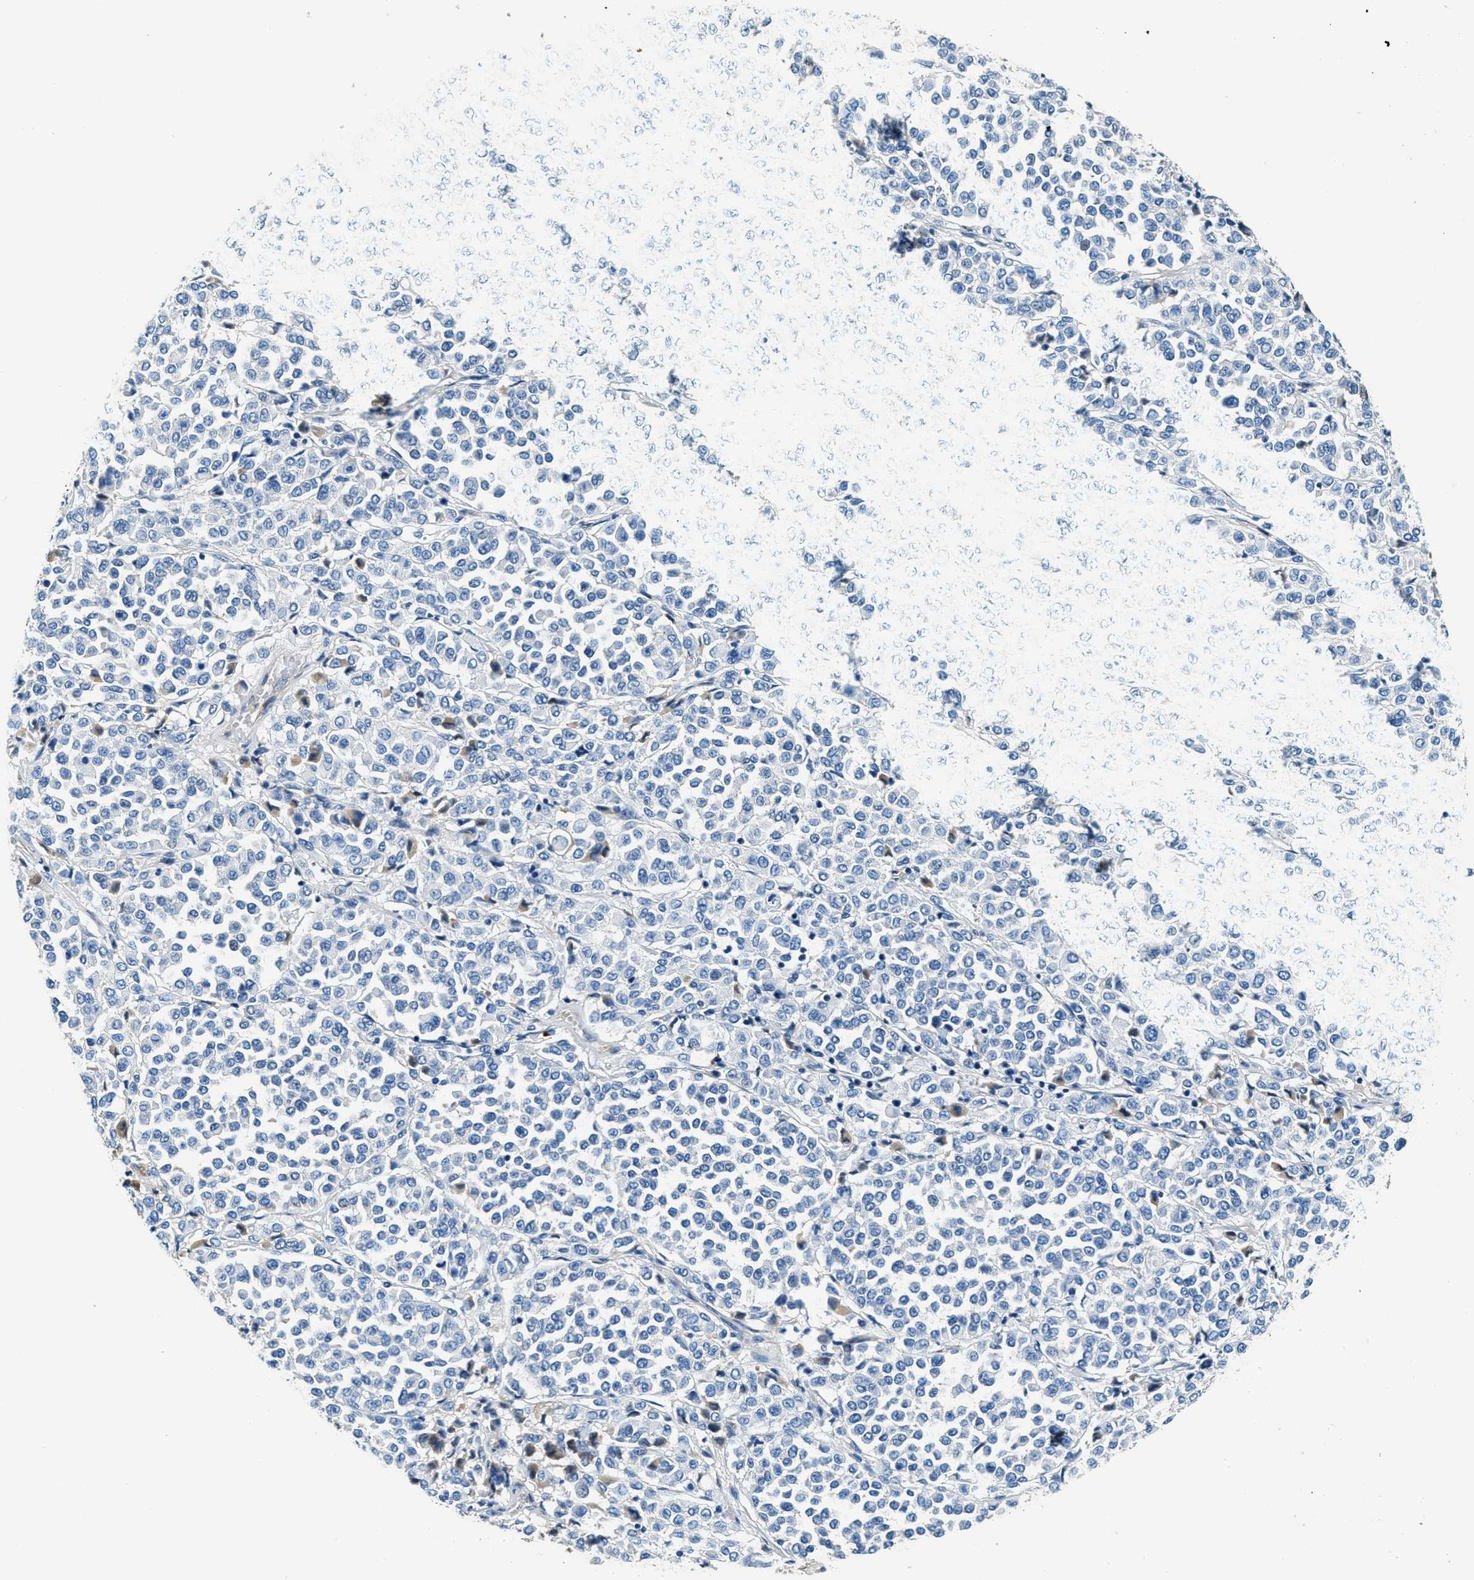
{"staining": {"intensity": "negative", "quantity": "none", "location": "none"}, "tissue": "melanoma", "cell_type": "Tumor cells", "image_type": "cancer", "snomed": [{"axis": "morphology", "description": "Malignant melanoma, Metastatic site"}, {"axis": "topography", "description": "Pancreas"}], "caption": "DAB immunohistochemical staining of melanoma shows no significant positivity in tumor cells.", "gene": "TMEM186", "patient": {"sex": "female", "age": 30}}